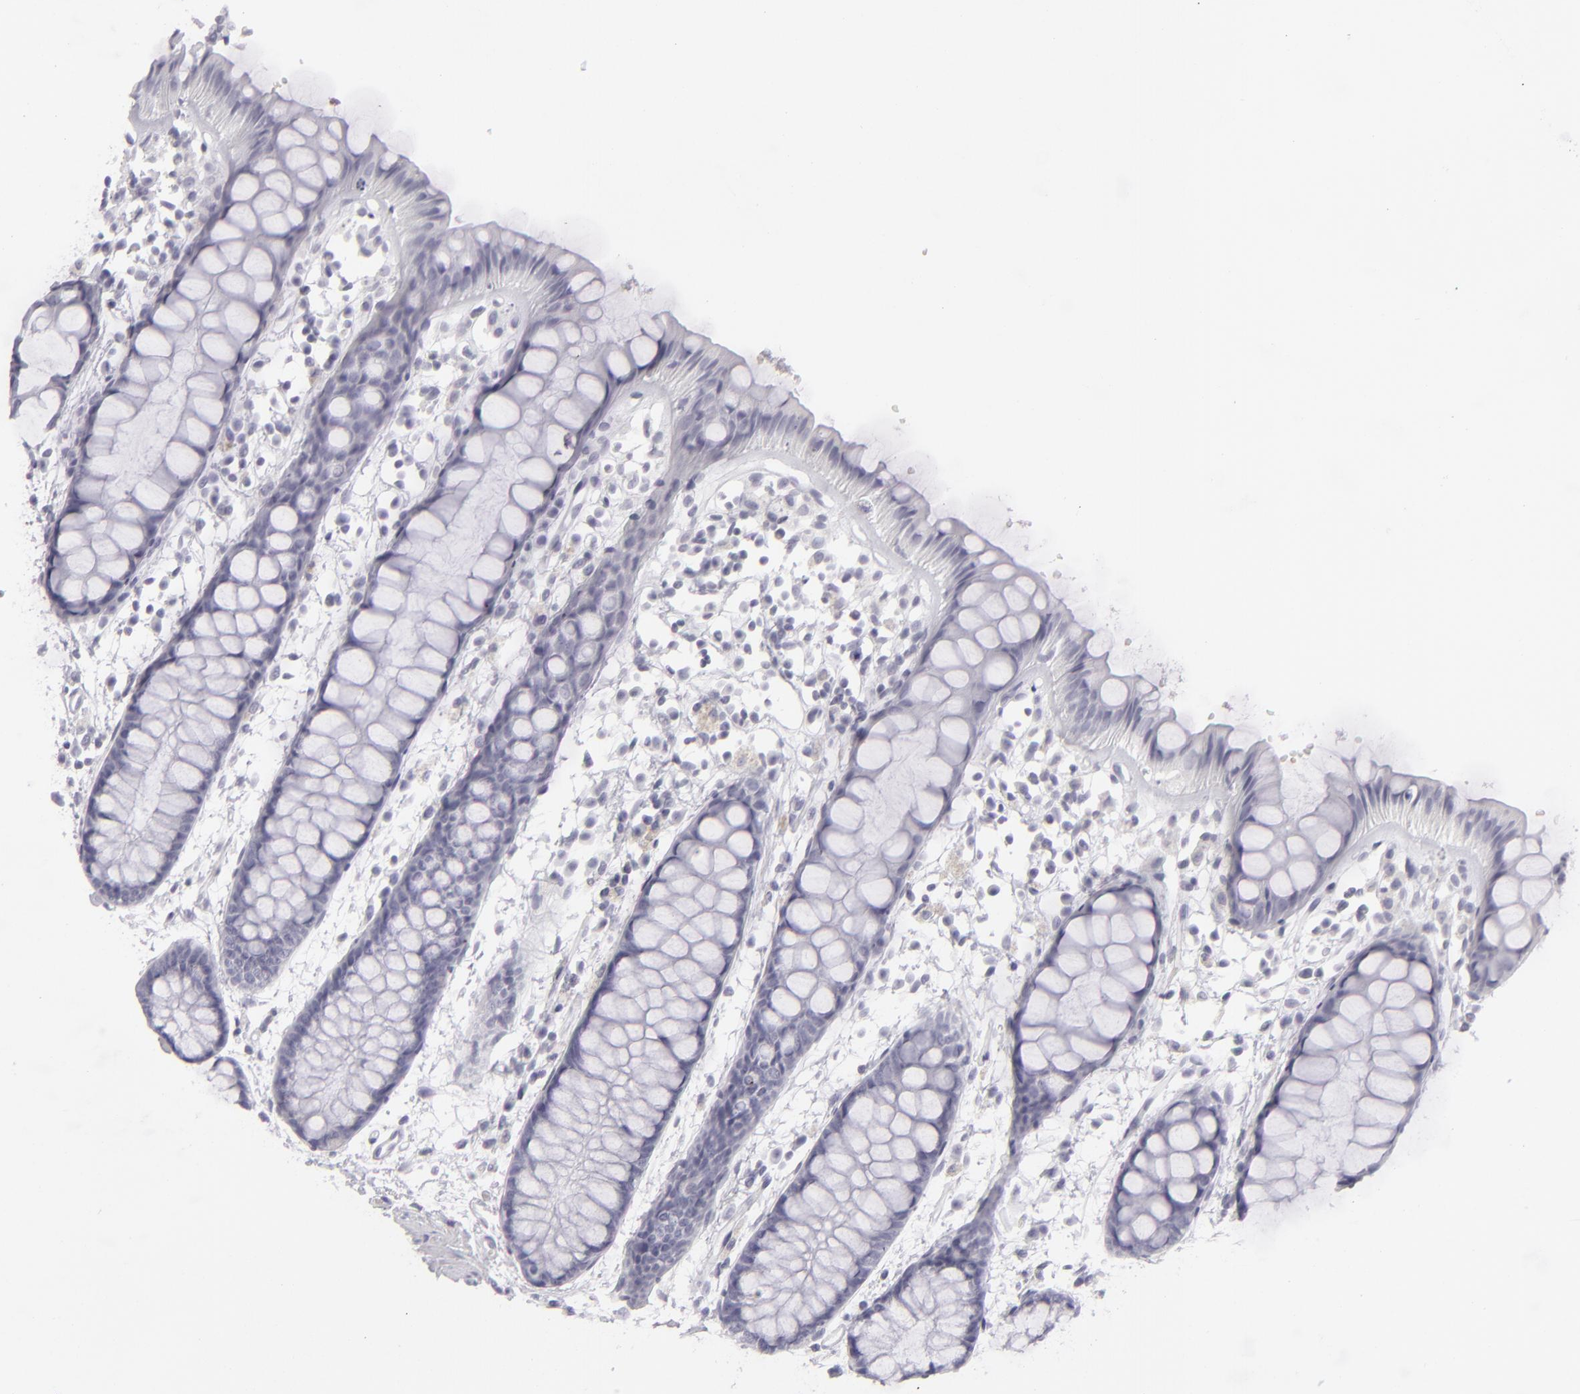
{"staining": {"intensity": "negative", "quantity": "none", "location": "none"}, "tissue": "rectum", "cell_type": "Glandular cells", "image_type": "normal", "snomed": [{"axis": "morphology", "description": "Normal tissue, NOS"}, {"axis": "topography", "description": "Rectum"}], "caption": "Glandular cells show no significant staining in unremarkable rectum. (Brightfield microscopy of DAB (3,3'-diaminobenzidine) immunohistochemistry at high magnification).", "gene": "KRT1", "patient": {"sex": "female", "age": 66}}